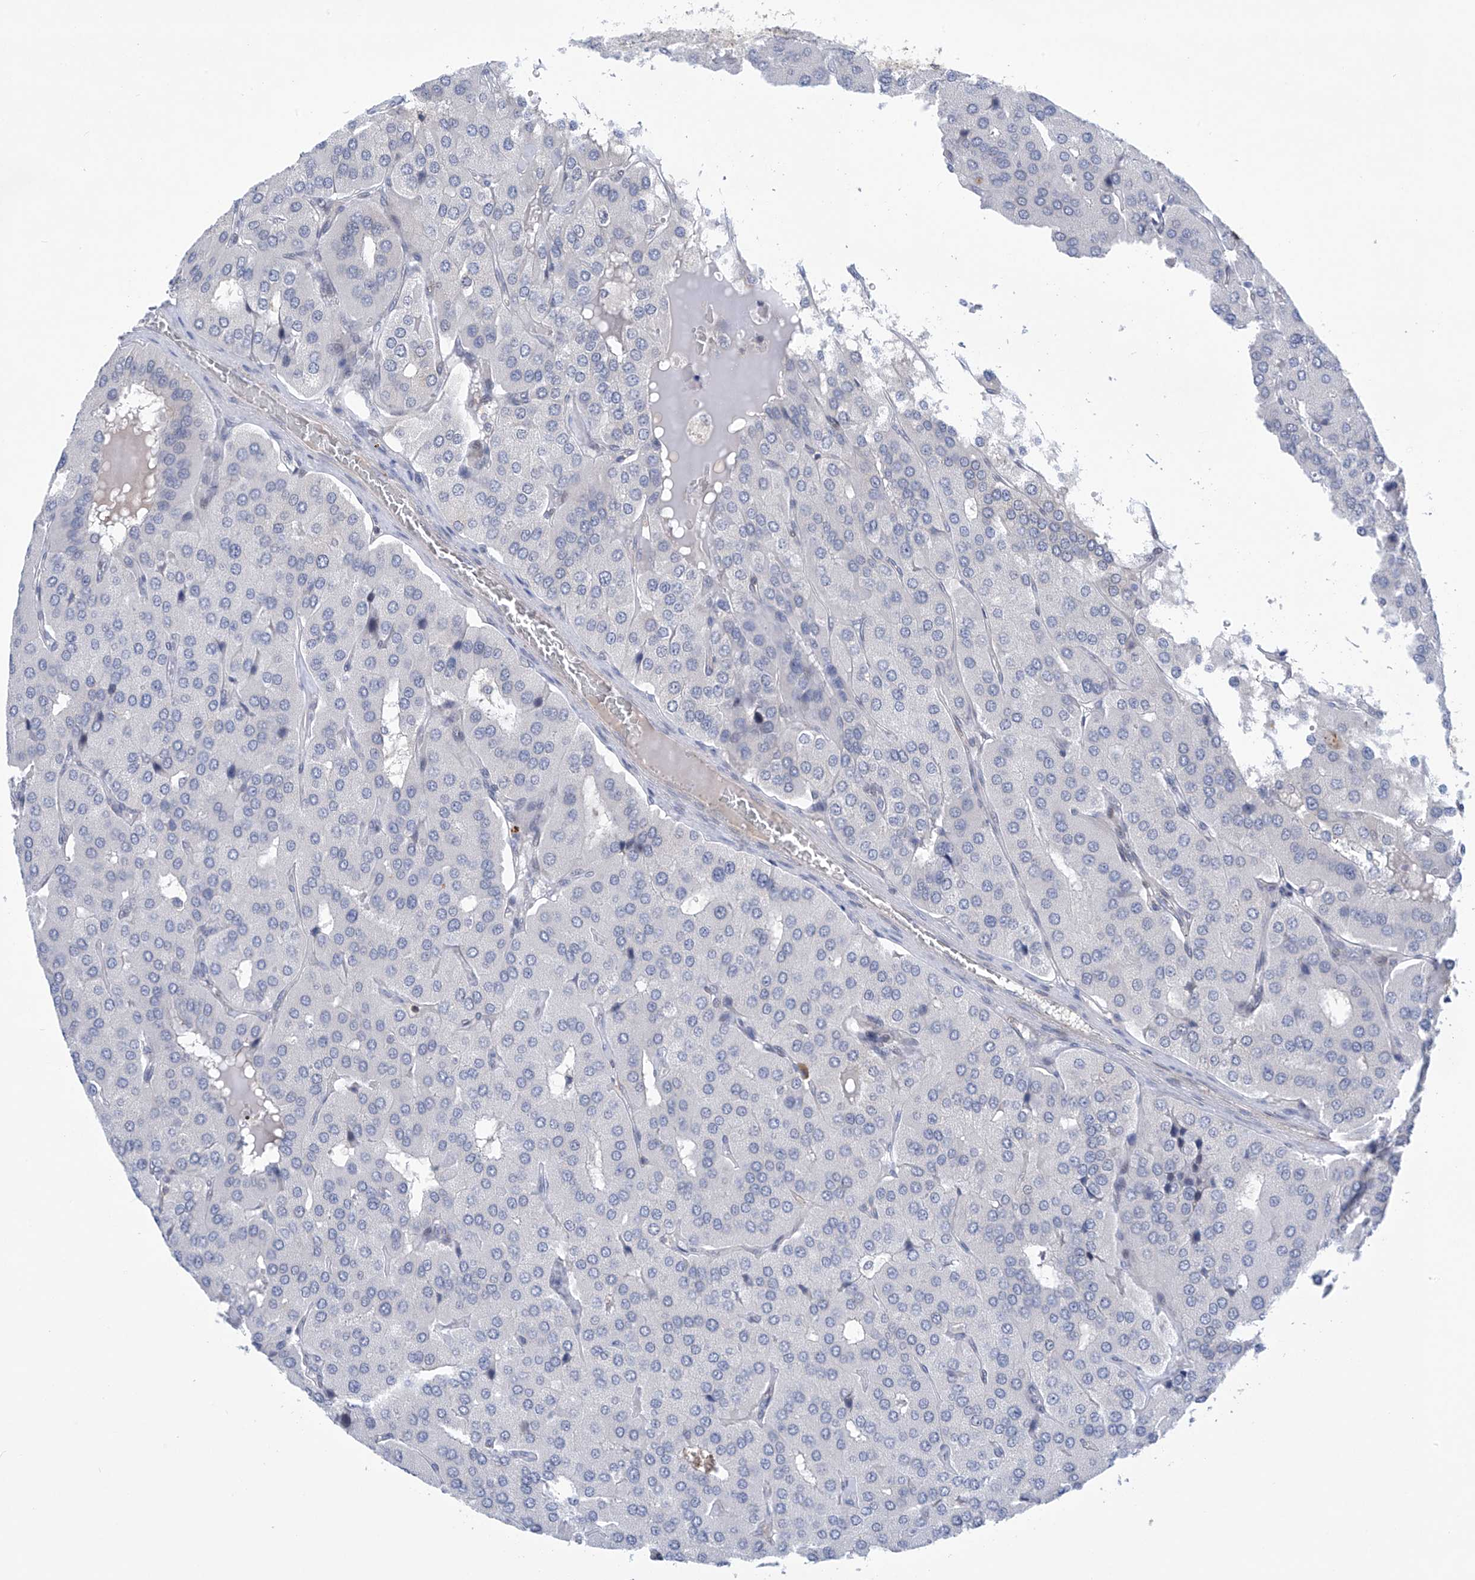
{"staining": {"intensity": "negative", "quantity": "none", "location": "none"}, "tissue": "parathyroid gland", "cell_type": "Glandular cells", "image_type": "normal", "snomed": [{"axis": "morphology", "description": "Normal tissue, NOS"}, {"axis": "morphology", "description": "Adenoma, NOS"}, {"axis": "topography", "description": "Parathyroid gland"}], "caption": "An IHC micrograph of normal parathyroid gland is shown. There is no staining in glandular cells of parathyroid gland.", "gene": "MSL3", "patient": {"sex": "female", "age": 86}}